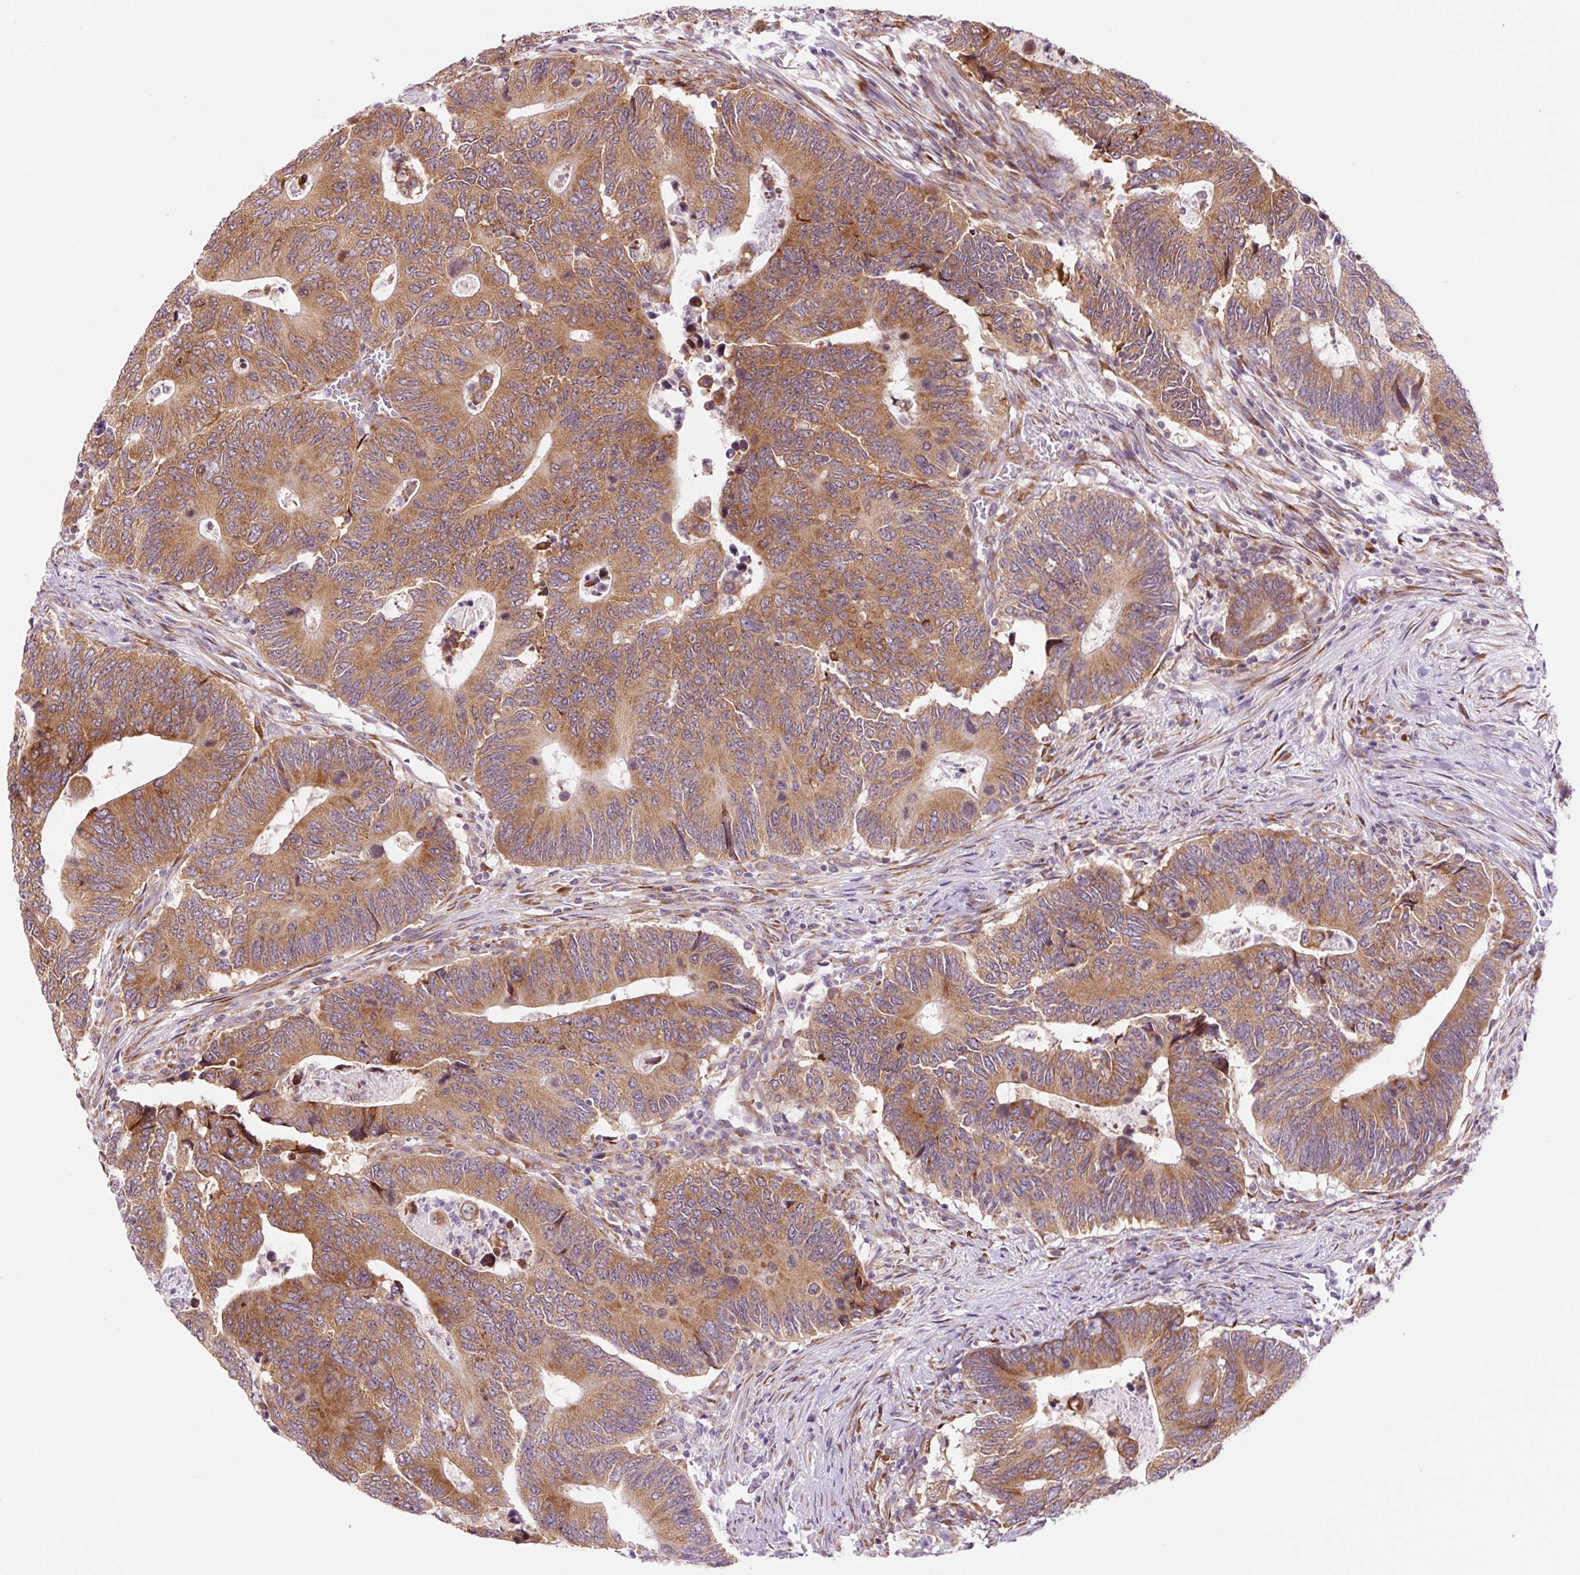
{"staining": {"intensity": "moderate", "quantity": ">75%", "location": "cytoplasmic/membranous"}, "tissue": "colorectal cancer", "cell_type": "Tumor cells", "image_type": "cancer", "snomed": [{"axis": "morphology", "description": "Adenocarcinoma, NOS"}, {"axis": "topography", "description": "Colon"}], "caption": "A micrograph of colorectal cancer stained for a protein shows moderate cytoplasmic/membranous brown staining in tumor cells. Immunohistochemistry (ihc) stains the protein of interest in brown and the nuclei are stained blue.", "gene": "RPL41", "patient": {"sex": "male", "age": 87}}